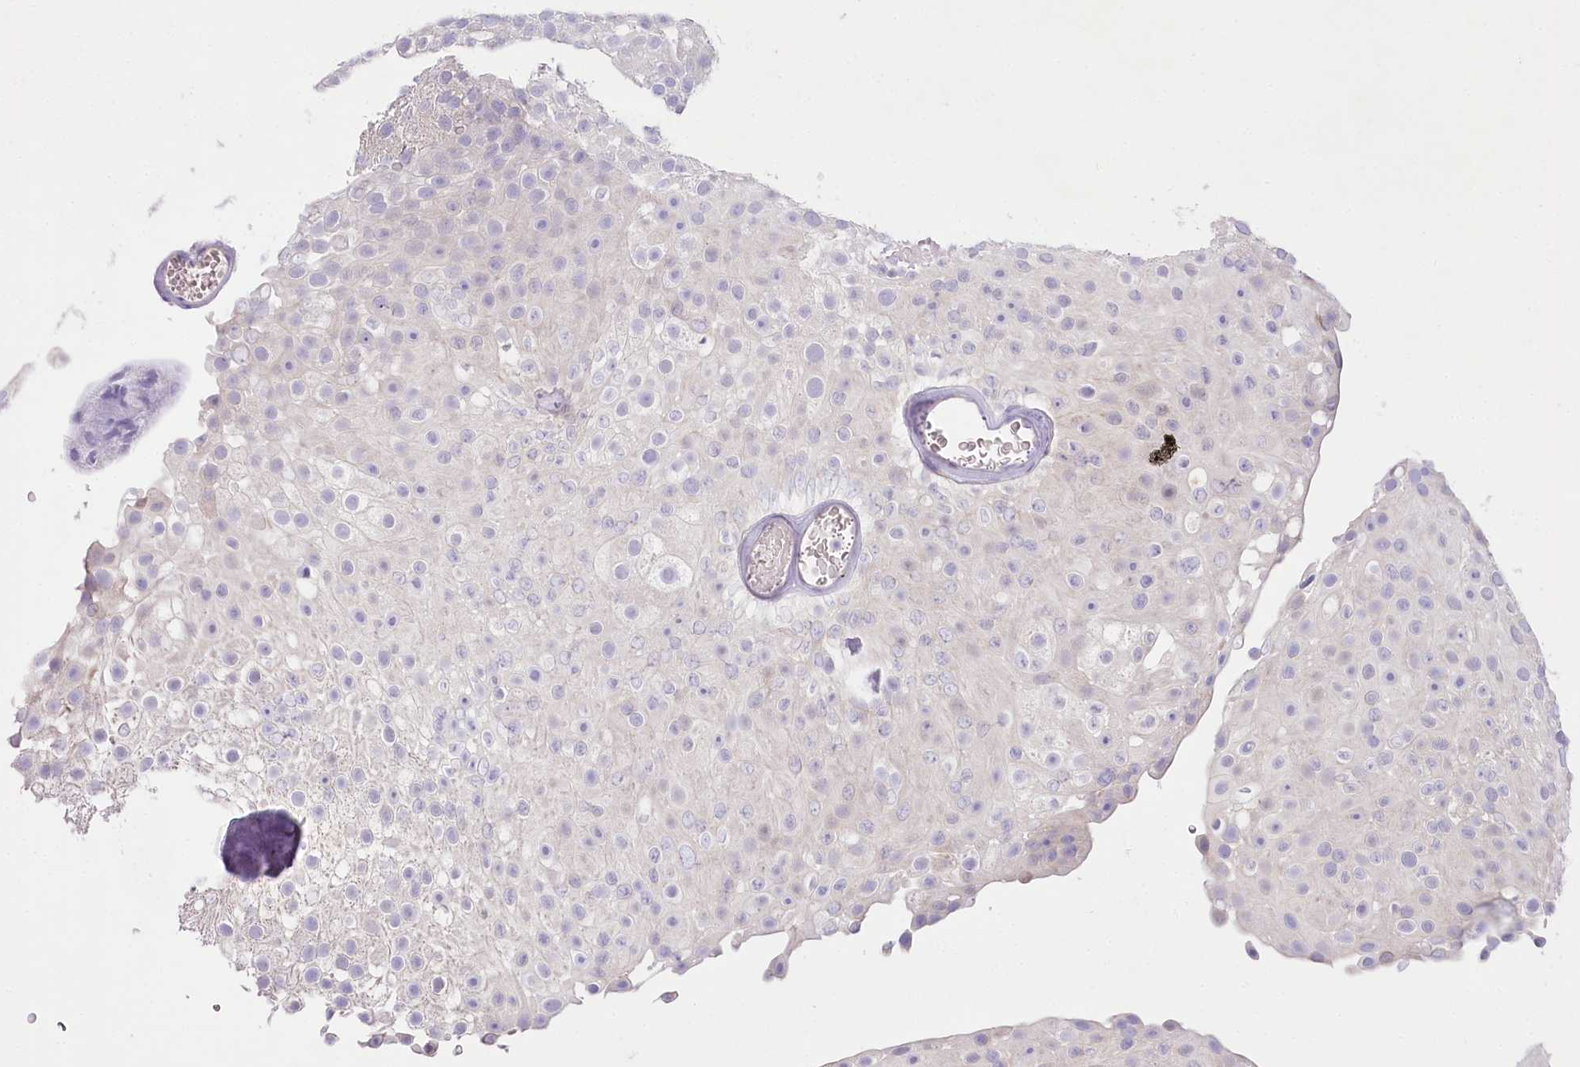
{"staining": {"intensity": "negative", "quantity": "none", "location": "none"}, "tissue": "urothelial cancer", "cell_type": "Tumor cells", "image_type": "cancer", "snomed": [{"axis": "morphology", "description": "Urothelial carcinoma, Low grade"}, {"axis": "topography", "description": "Urinary bladder"}], "caption": "IHC micrograph of human urothelial cancer stained for a protein (brown), which shows no expression in tumor cells. (DAB immunohistochemistry visualized using brightfield microscopy, high magnification).", "gene": "MYOZ1", "patient": {"sex": "male", "age": 78}}